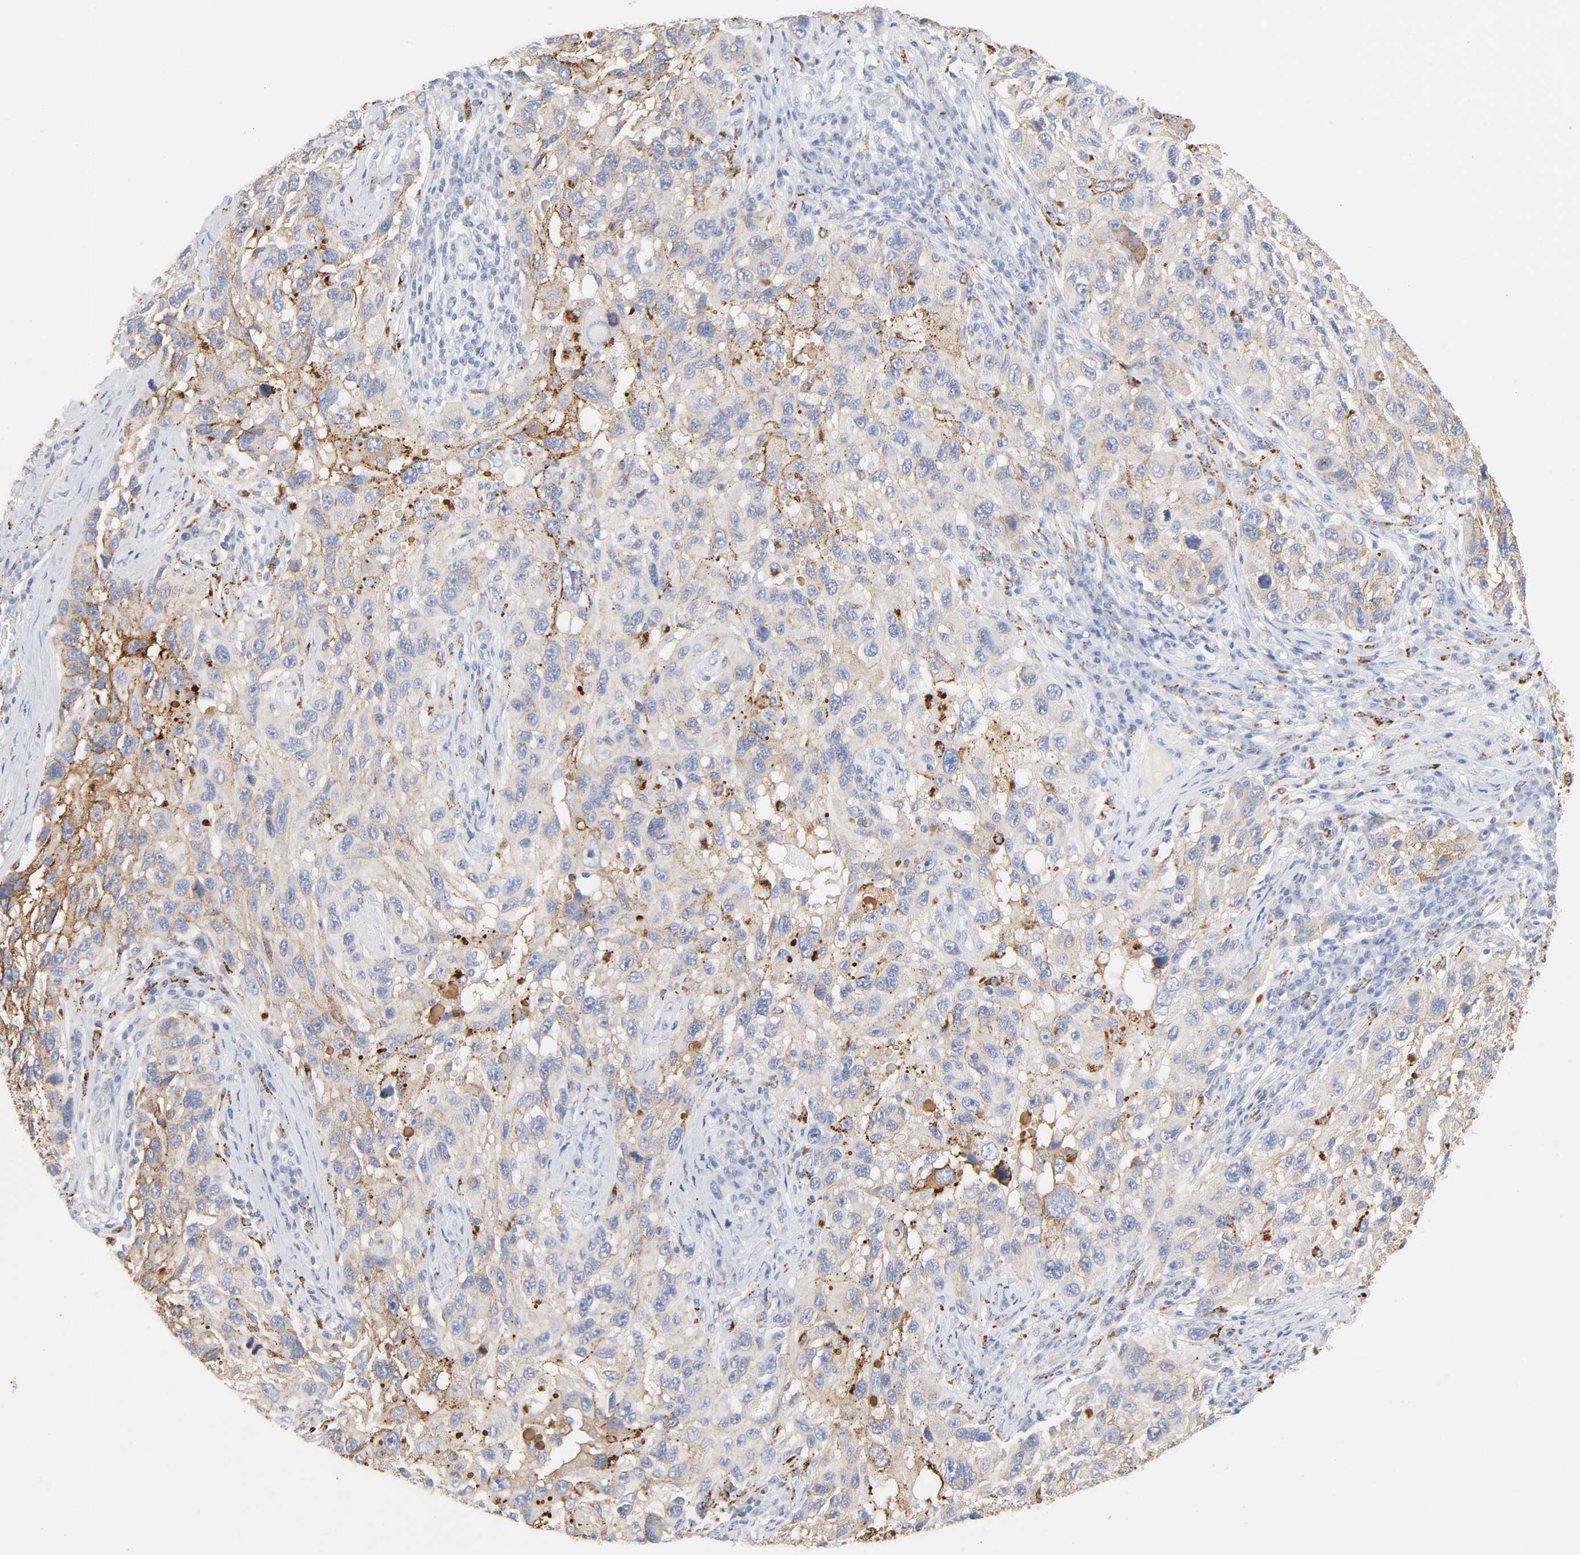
{"staining": {"intensity": "weak", "quantity": "25%-75%", "location": "cytoplasmic/membranous"}, "tissue": "melanoma", "cell_type": "Tumor cells", "image_type": "cancer", "snomed": [{"axis": "morphology", "description": "Malignant melanoma, NOS"}, {"axis": "topography", "description": "Skin"}], "caption": "A high-resolution image shows immunohistochemistry (IHC) staining of malignant melanoma, which shows weak cytoplasmic/membranous positivity in approximately 25%-75% of tumor cells.", "gene": "MAGEB17", "patient": {"sex": "male", "age": 53}}